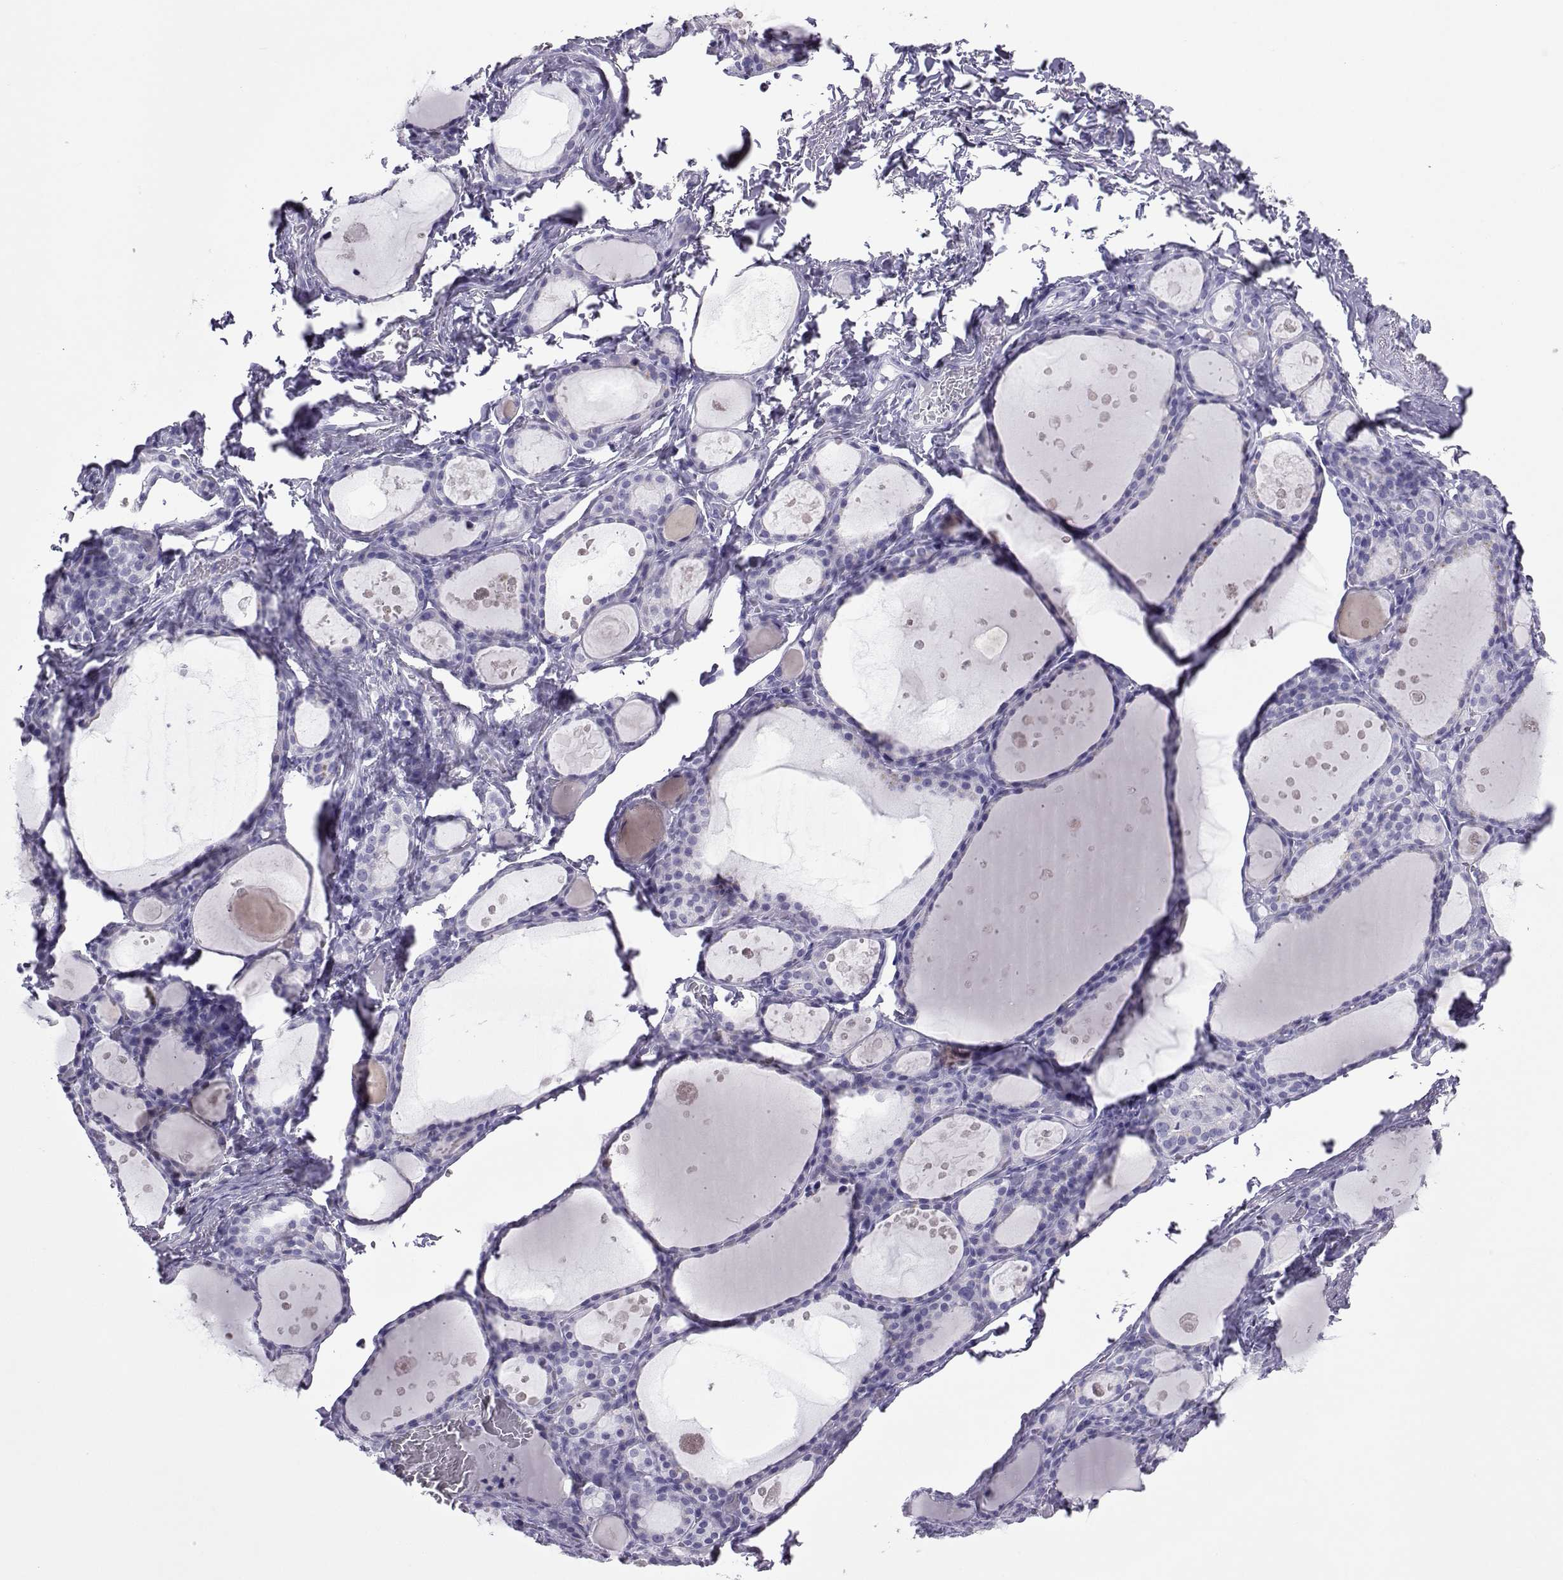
{"staining": {"intensity": "negative", "quantity": "none", "location": "none"}, "tissue": "thyroid gland", "cell_type": "Glandular cells", "image_type": "normal", "snomed": [{"axis": "morphology", "description": "Normal tissue, NOS"}, {"axis": "topography", "description": "Thyroid gland"}], "caption": "Protein analysis of benign thyroid gland exhibits no significant positivity in glandular cells. (DAB immunohistochemistry visualized using brightfield microscopy, high magnification).", "gene": "LORICRIN", "patient": {"sex": "male", "age": 68}}